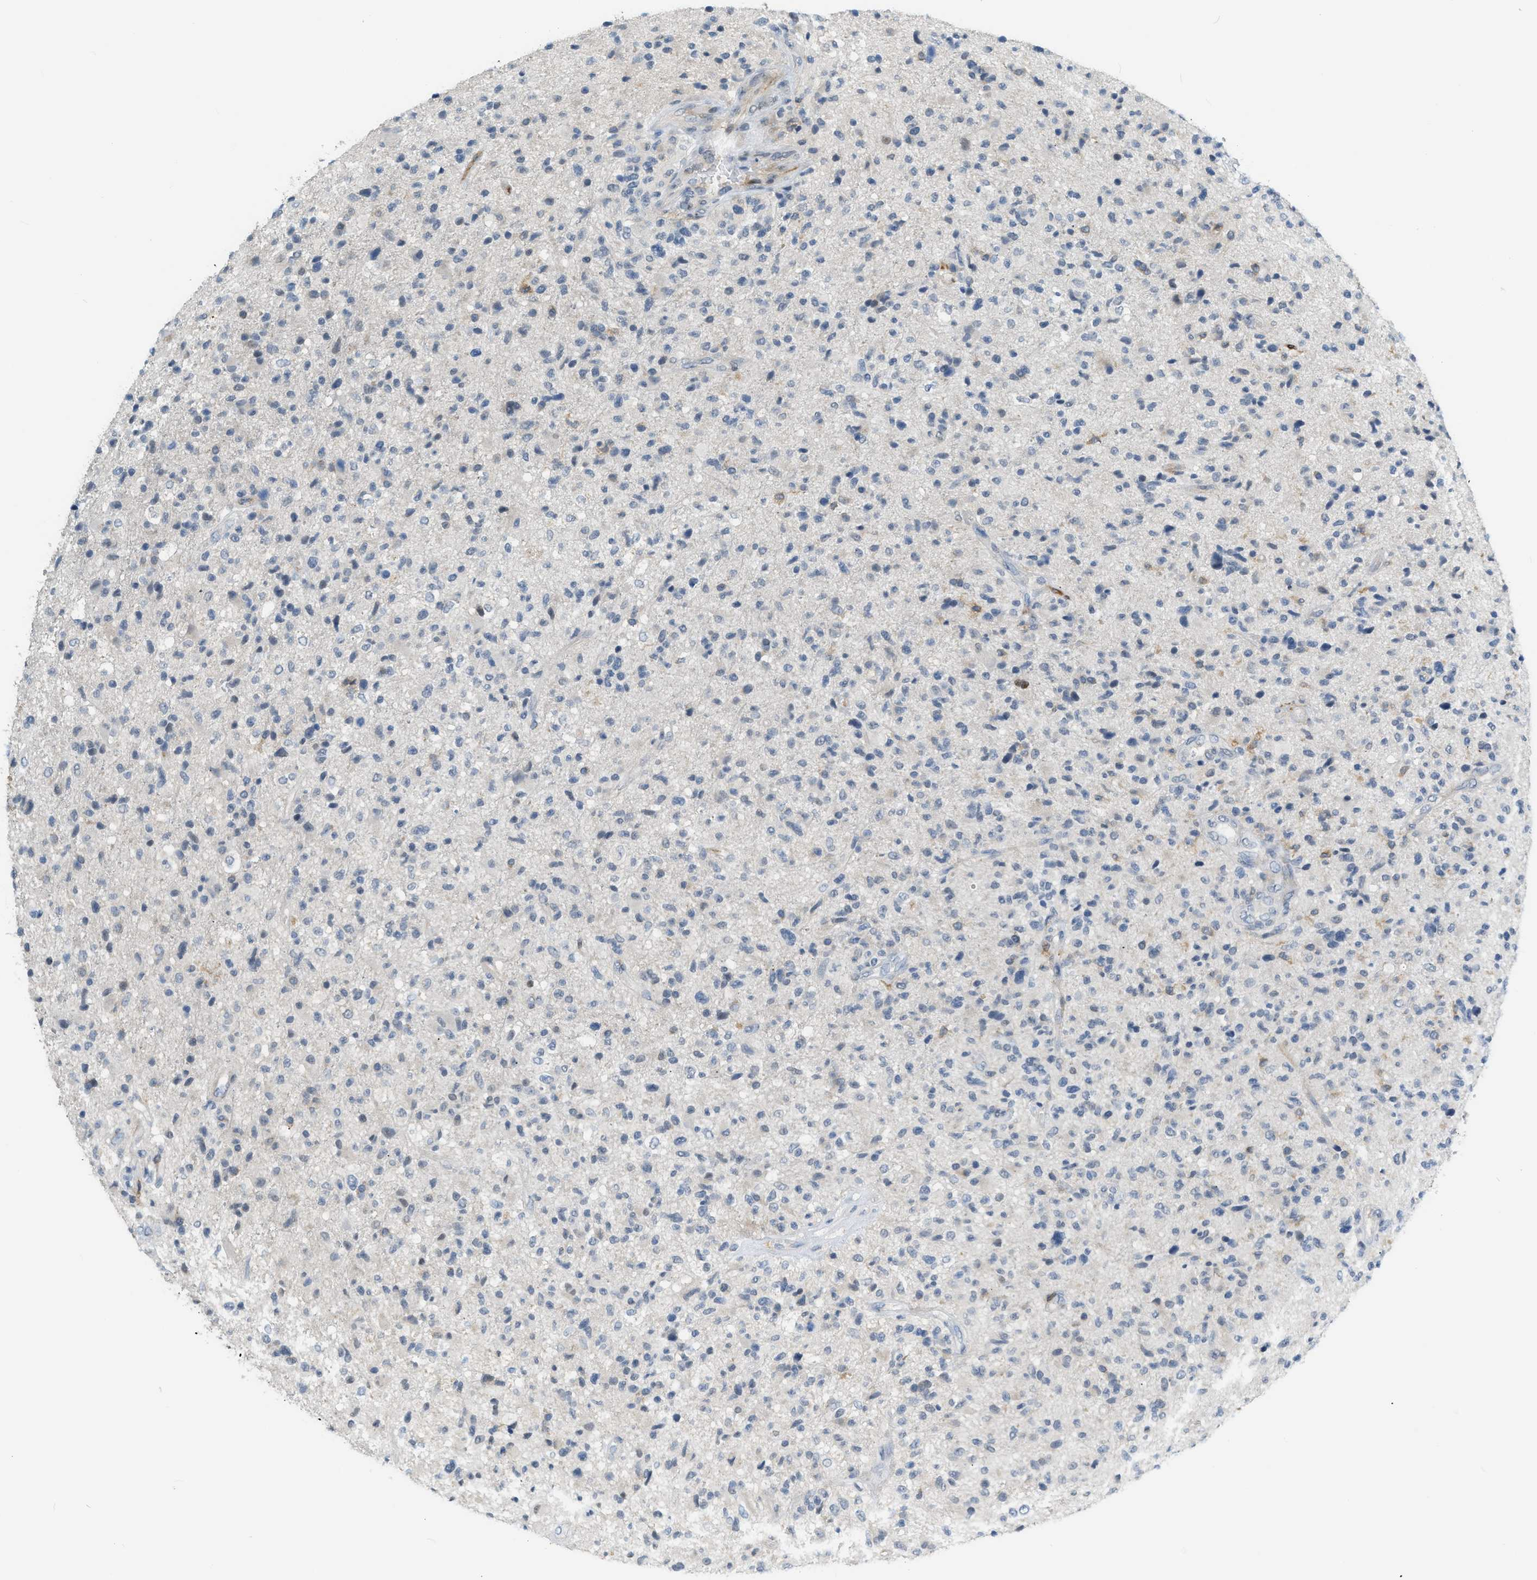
{"staining": {"intensity": "negative", "quantity": "none", "location": "none"}, "tissue": "glioma", "cell_type": "Tumor cells", "image_type": "cancer", "snomed": [{"axis": "morphology", "description": "Glioma, malignant, High grade"}, {"axis": "topography", "description": "Brain"}], "caption": "Immunohistochemistry of human malignant high-grade glioma demonstrates no expression in tumor cells.", "gene": "ZNF408", "patient": {"sex": "male", "age": 72}}